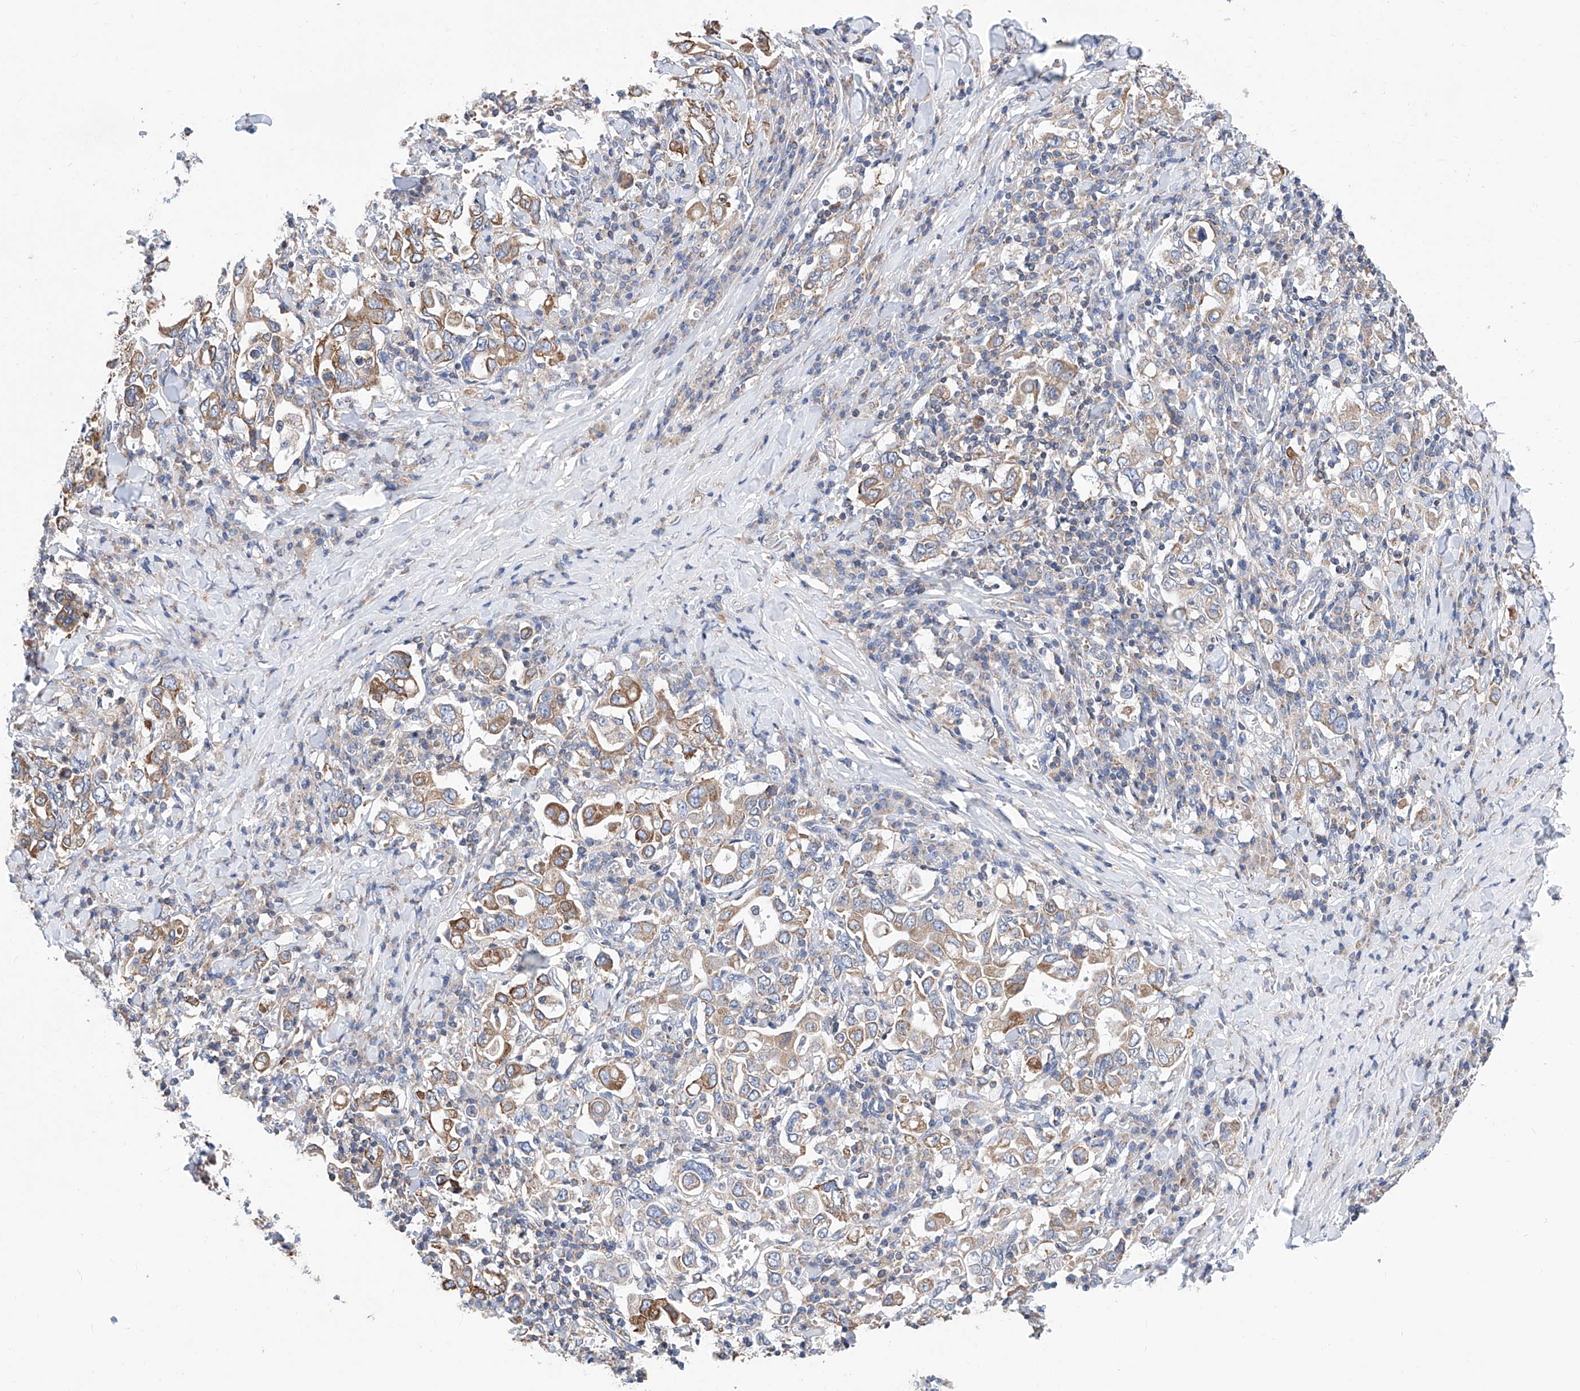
{"staining": {"intensity": "moderate", "quantity": "25%-75%", "location": "cytoplasmic/membranous"}, "tissue": "stomach cancer", "cell_type": "Tumor cells", "image_type": "cancer", "snomed": [{"axis": "morphology", "description": "Adenocarcinoma, NOS"}, {"axis": "topography", "description": "Stomach, upper"}], "caption": "This image shows immunohistochemistry (IHC) staining of stomach adenocarcinoma, with medium moderate cytoplasmic/membranous expression in about 25%-75% of tumor cells.", "gene": "MAD2L1", "patient": {"sex": "male", "age": 62}}